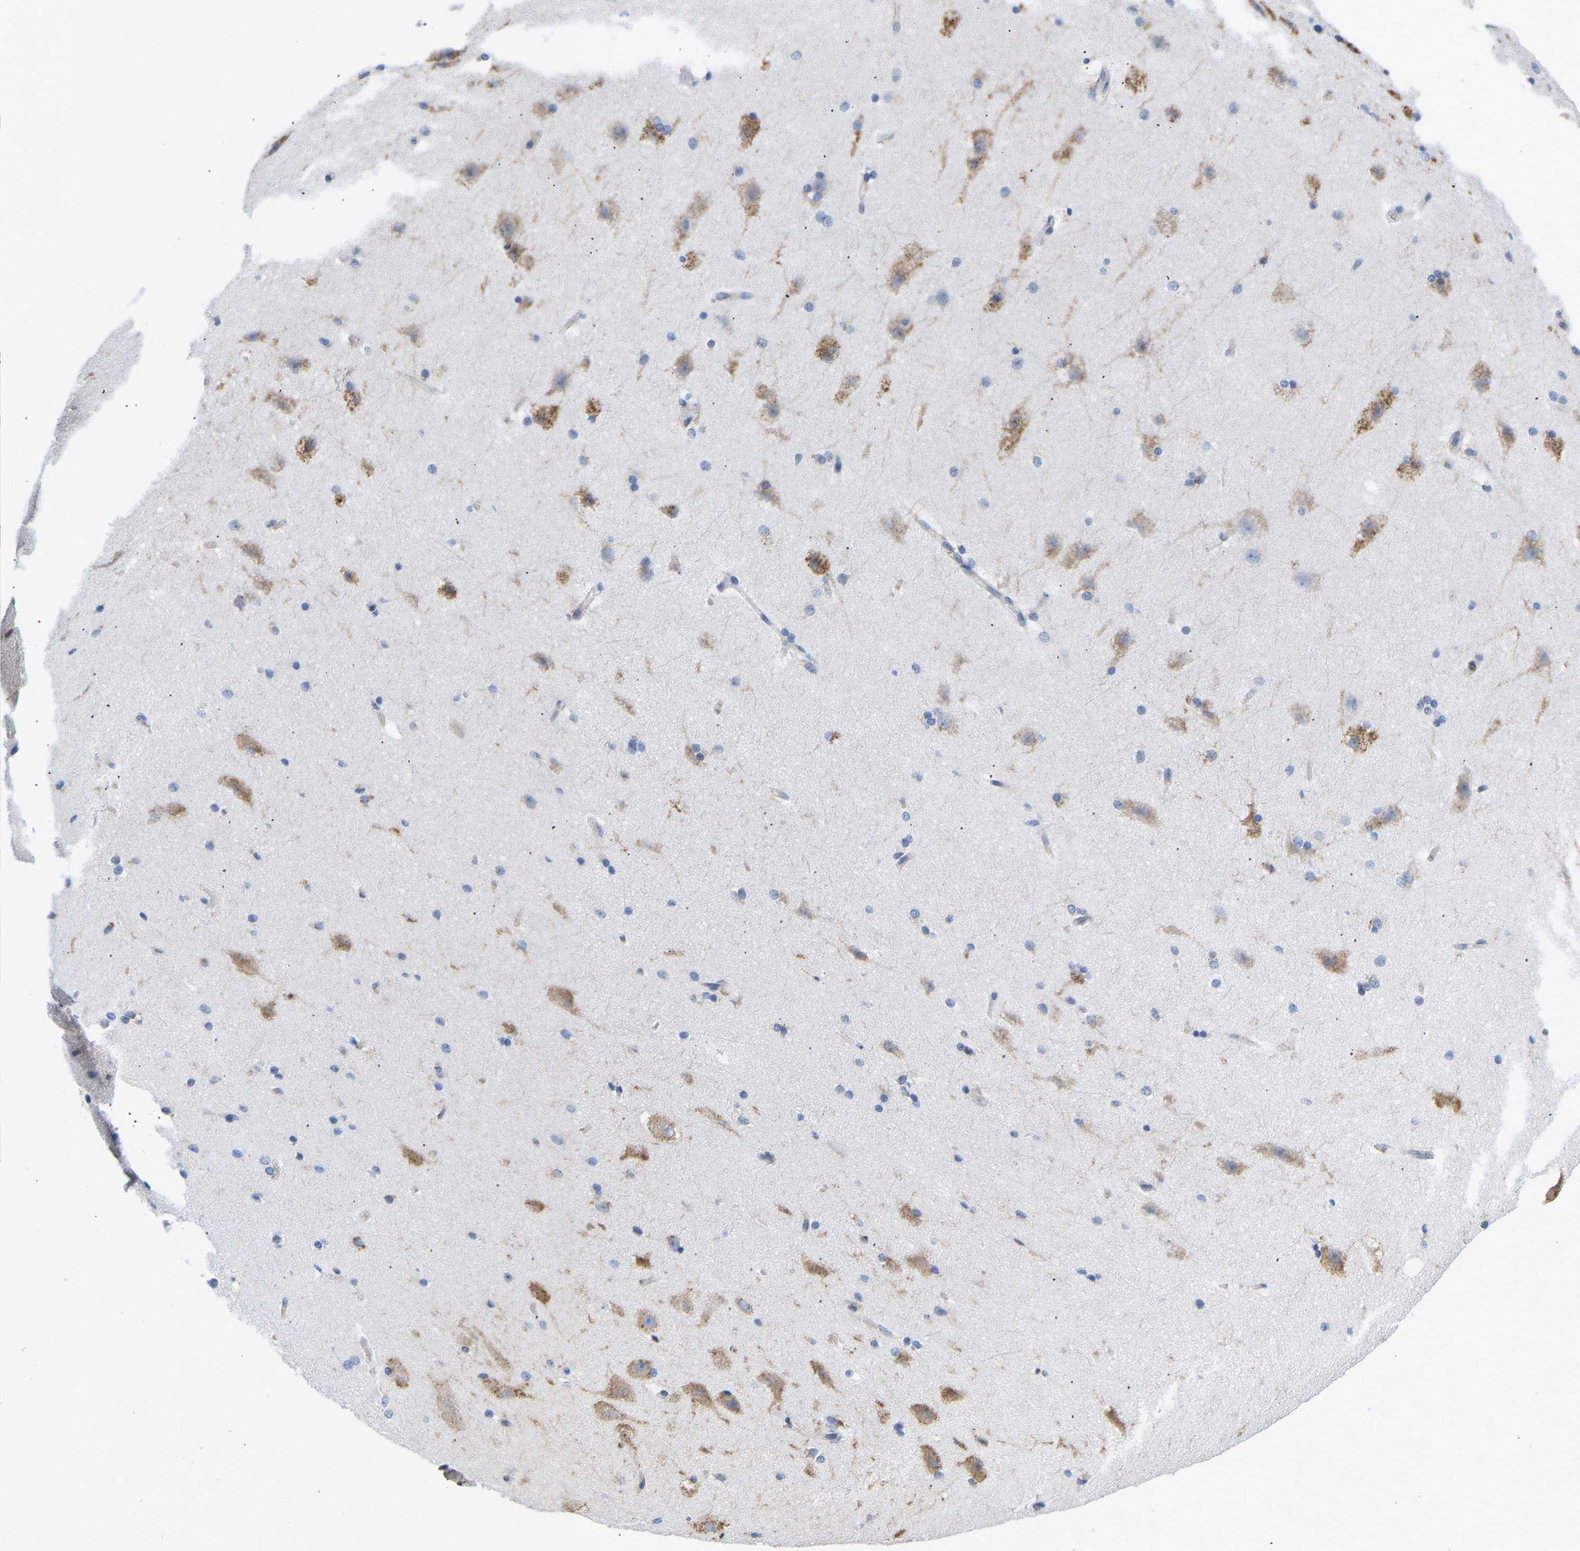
{"staining": {"intensity": "negative", "quantity": "none", "location": "none"}, "tissue": "cerebral cortex", "cell_type": "Endothelial cells", "image_type": "normal", "snomed": [{"axis": "morphology", "description": "Normal tissue, NOS"}, {"axis": "topography", "description": "Cerebral cortex"}, {"axis": "topography", "description": "Hippocampus"}], "caption": "Immunohistochemical staining of unremarkable human cerebral cortex reveals no significant staining in endothelial cells. (IHC, brightfield microscopy, high magnification).", "gene": "P4HB", "patient": {"sex": "female", "age": 19}}